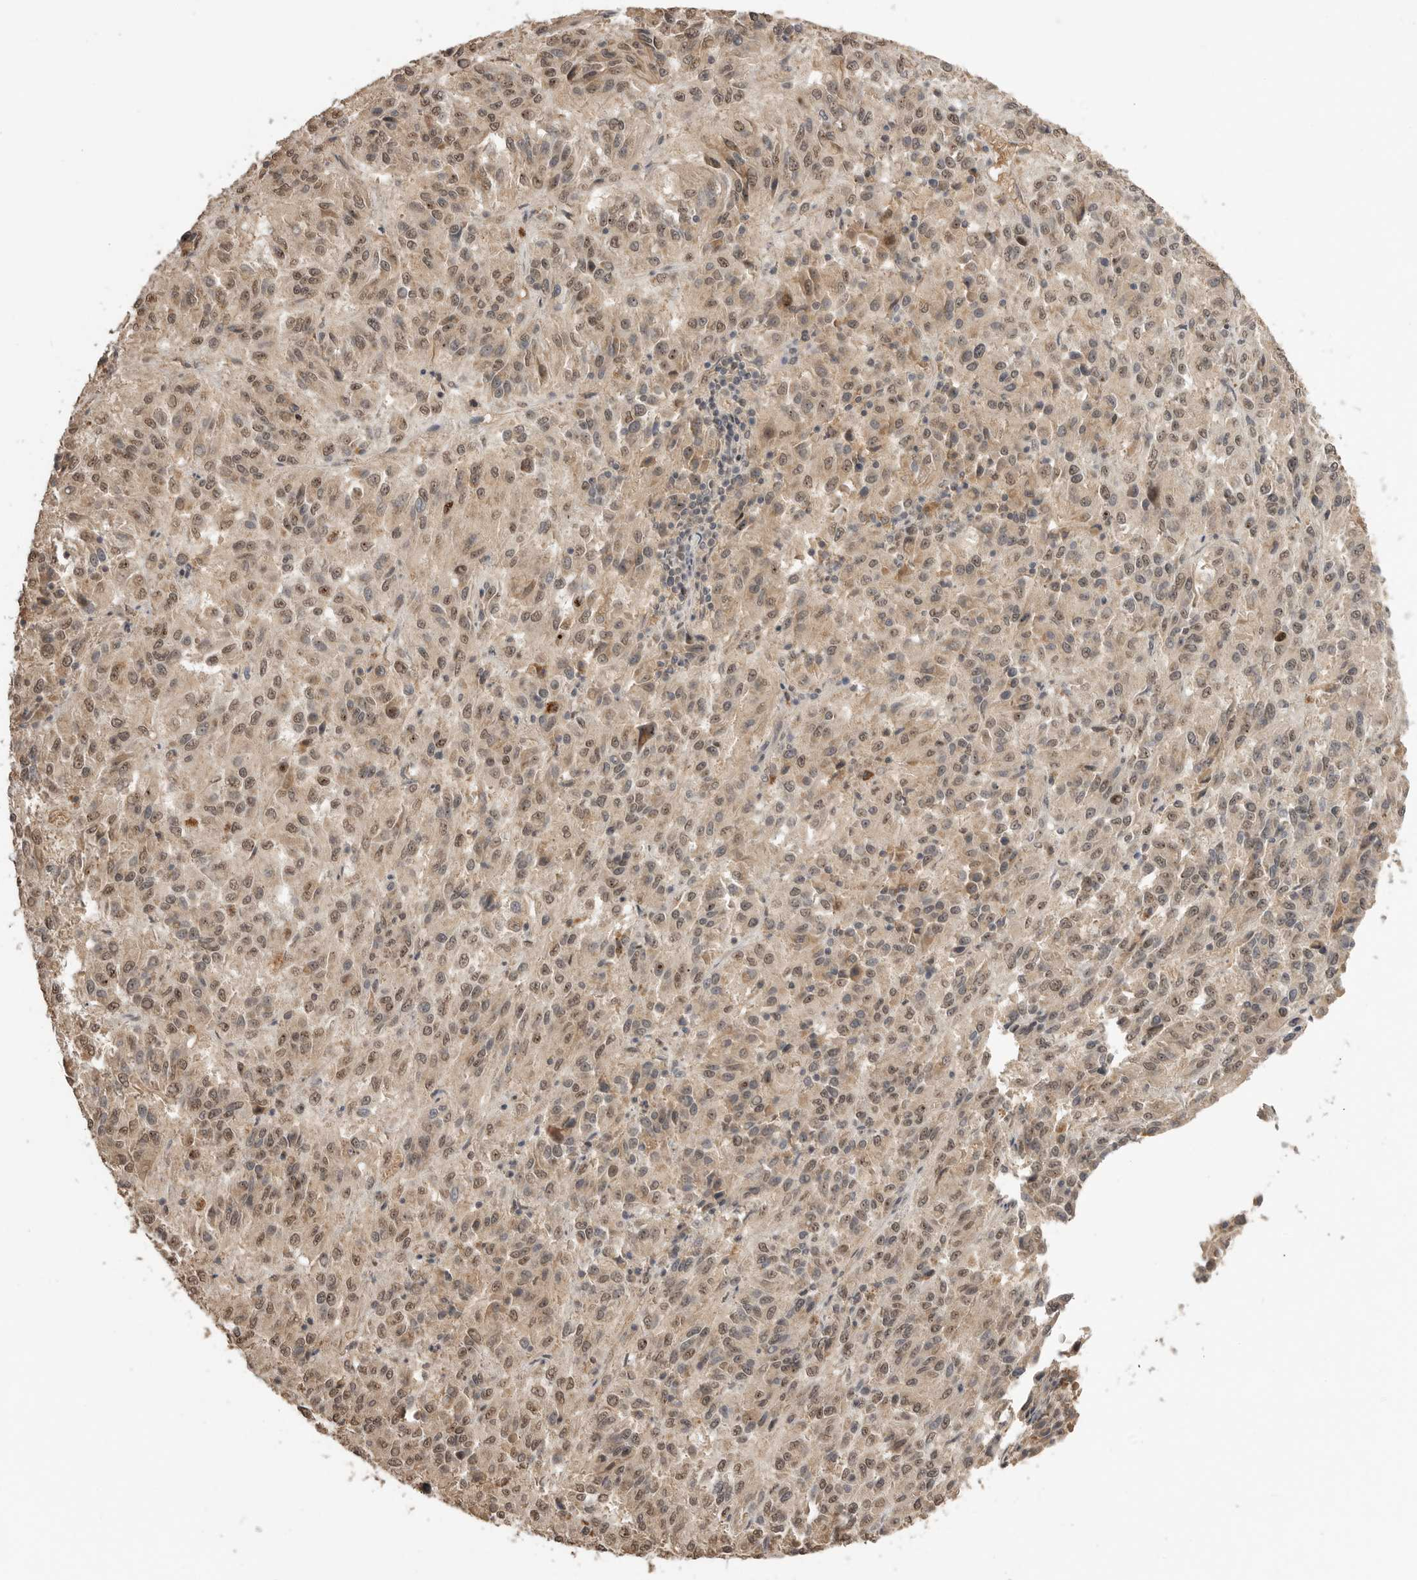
{"staining": {"intensity": "moderate", "quantity": ">75%", "location": "nuclear"}, "tissue": "melanoma", "cell_type": "Tumor cells", "image_type": "cancer", "snomed": [{"axis": "morphology", "description": "Malignant melanoma, Metastatic site"}, {"axis": "topography", "description": "Lung"}], "caption": "A histopathology image of malignant melanoma (metastatic site) stained for a protein exhibits moderate nuclear brown staining in tumor cells.", "gene": "ASPSCR1", "patient": {"sex": "male", "age": 64}}